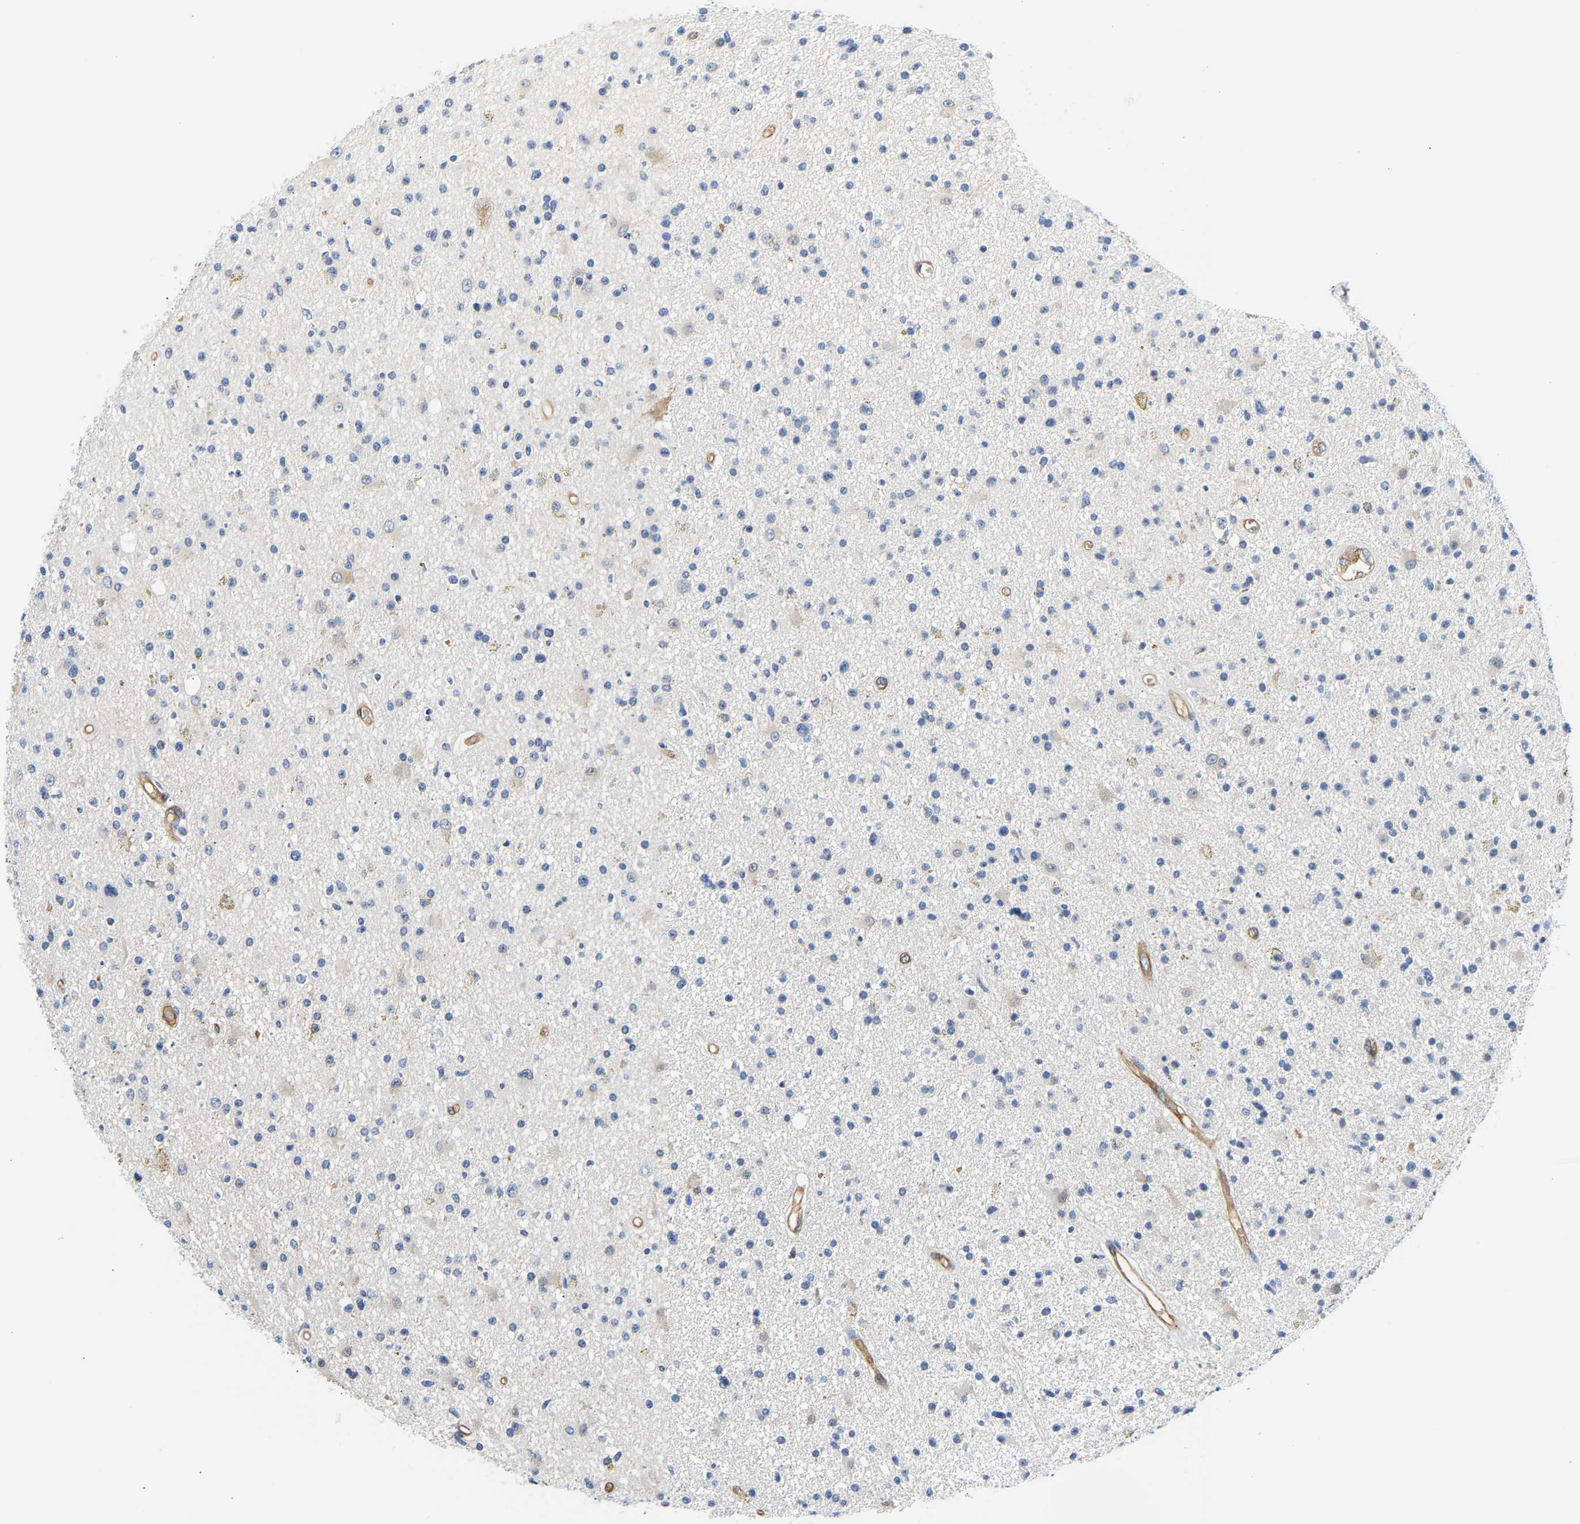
{"staining": {"intensity": "negative", "quantity": "none", "location": "none"}, "tissue": "glioma", "cell_type": "Tumor cells", "image_type": "cancer", "snomed": [{"axis": "morphology", "description": "Glioma, malignant, High grade"}, {"axis": "topography", "description": "Brain"}], "caption": "Glioma stained for a protein using immunohistochemistry (IHC) demonstrates no staining tumor cells.", "gene": "PAWR", "patient": {"sex": "male", "age": 33}}